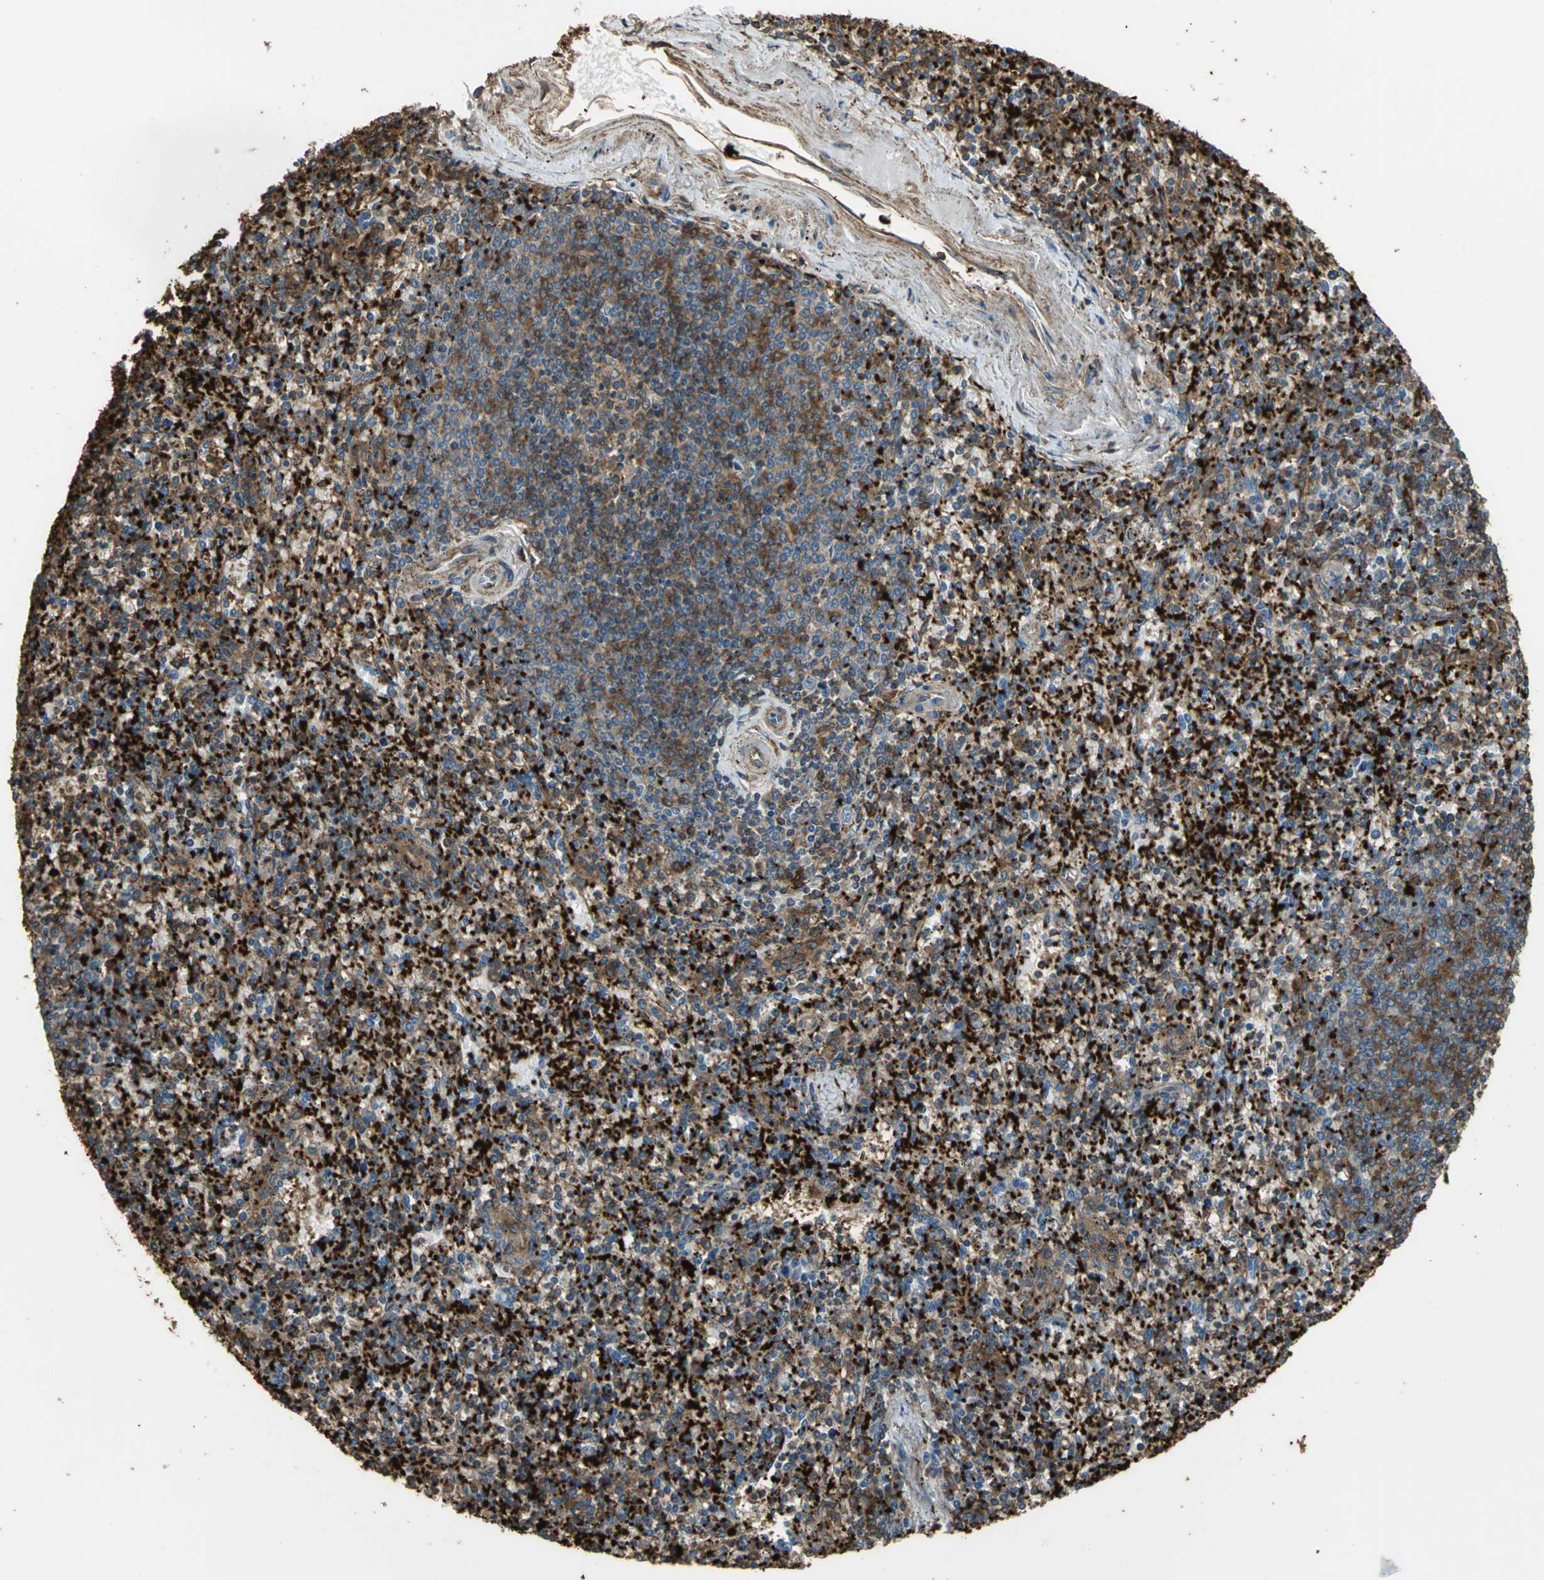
{"staining": {"intensity": "strong", "quantity": ">75%", "location": "cytoplasmic/membranous"}, "tissue": "spleen", "cell_type": "Cells in red pulp", "image_type": "normal", "snomed": [{"axis": "morphology", "description": "Normal tissue, NOS"}, {"axis": "topography", "description": "Spleen"}], "caption": "Spleen stained with DAB (3,3'-diaminobenzidine) immunohistochemistry demonstrates high levels of strong cytoplasmic/membranous staining in approximately >75% of cells in red pulp. (IHC, brightfield microscopy, high magnification).", "gene": "TLN1", "patient": {"sex": "male", "age": 72}}